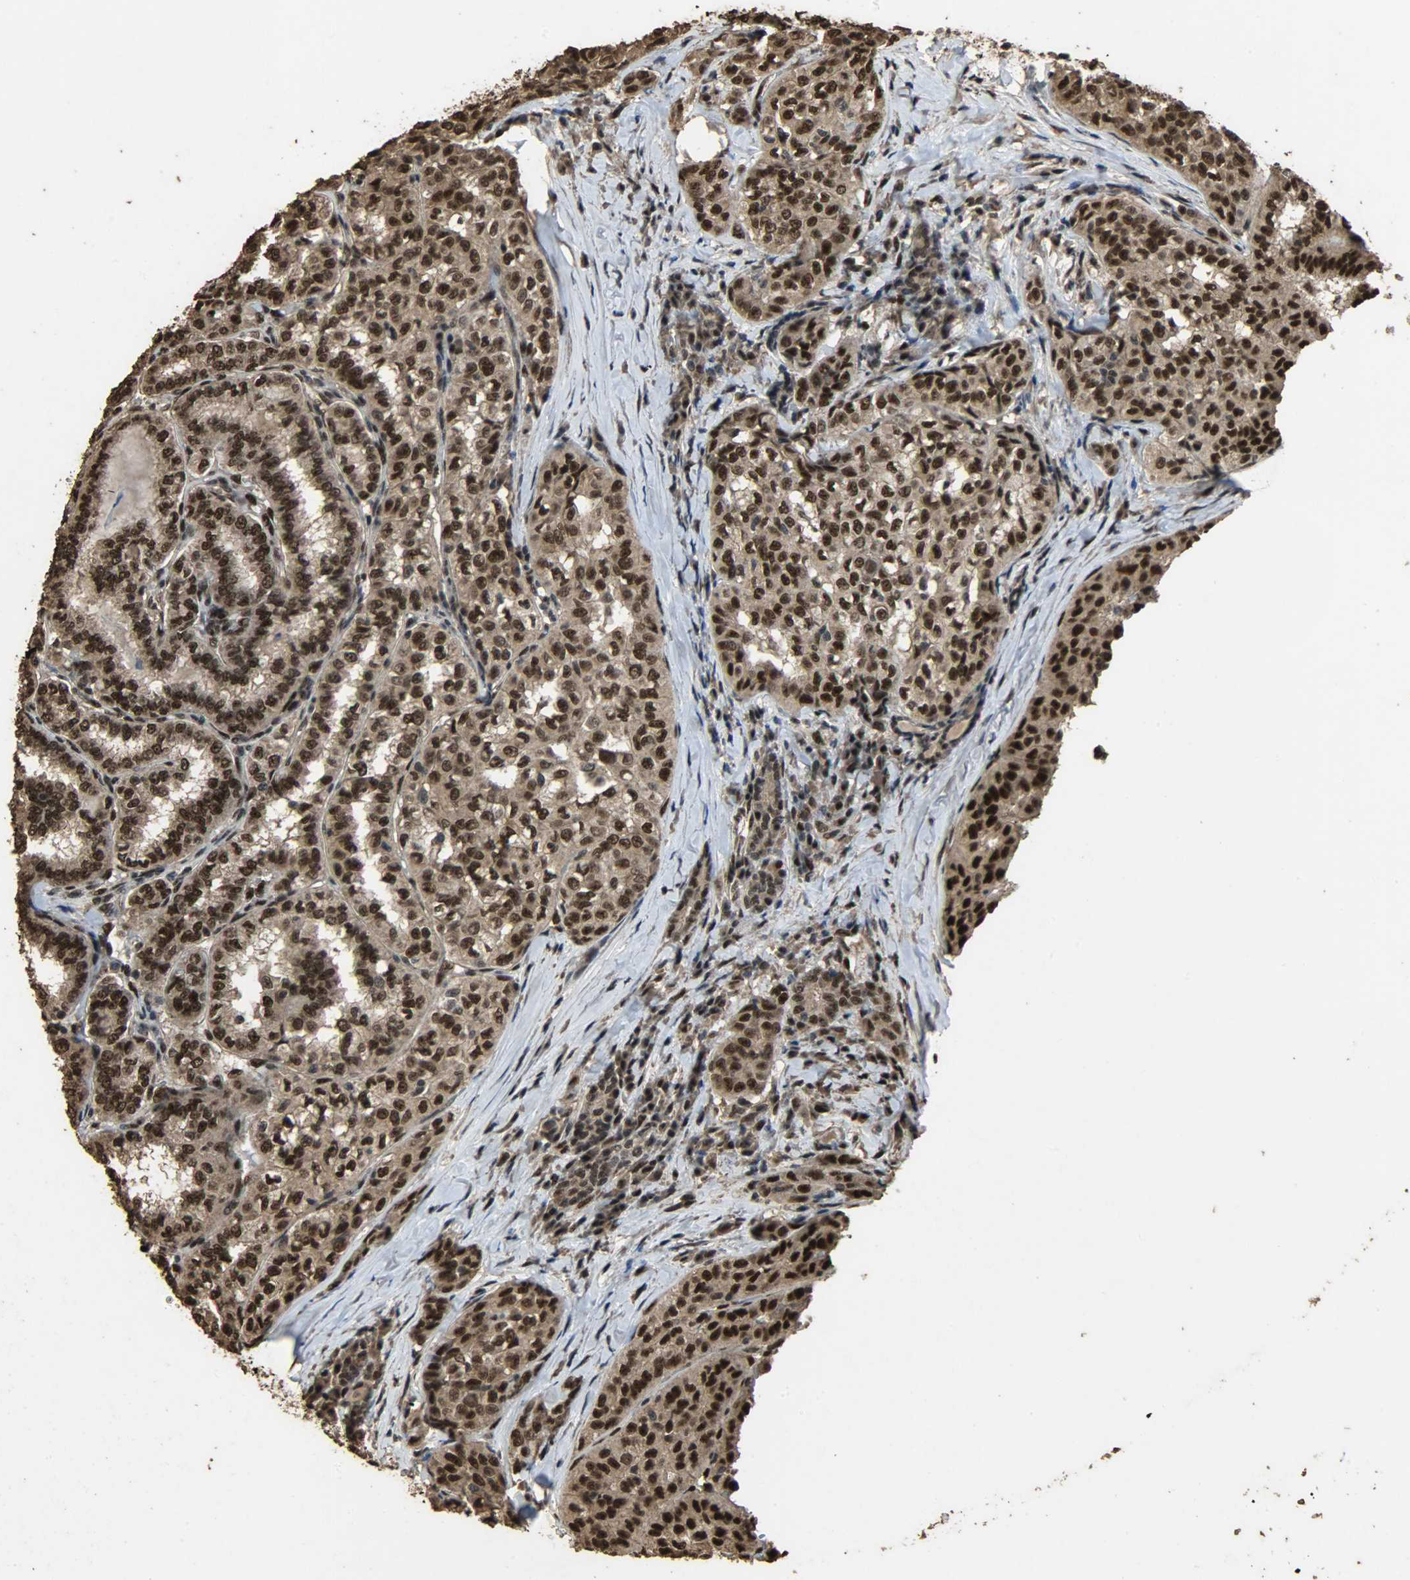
{"staining": {"intensity": "strong", "quantity": ">75%", "location": "cytoplasmic/membranous,nuclear"}, "tissue": "thyroid cancer", "cell_type": "Tumor cells", "image_type": "cancer", "snomed": [{"axis": "morphology", "description": "Papillary adenocarcinoma, NOS"}, {"axis": "topography", "description": "Thyroid gland"}], "caption": "DAB (3,3'-diaminobenzidine) immunohistochemical staining of human thyroid cancer exhibits strong cytoplasmic/membranous and nuclear protein expression in about >75% of tumor cells.", "gene": "CCNT2", "patient": {"sex": "female", "age": 30}}